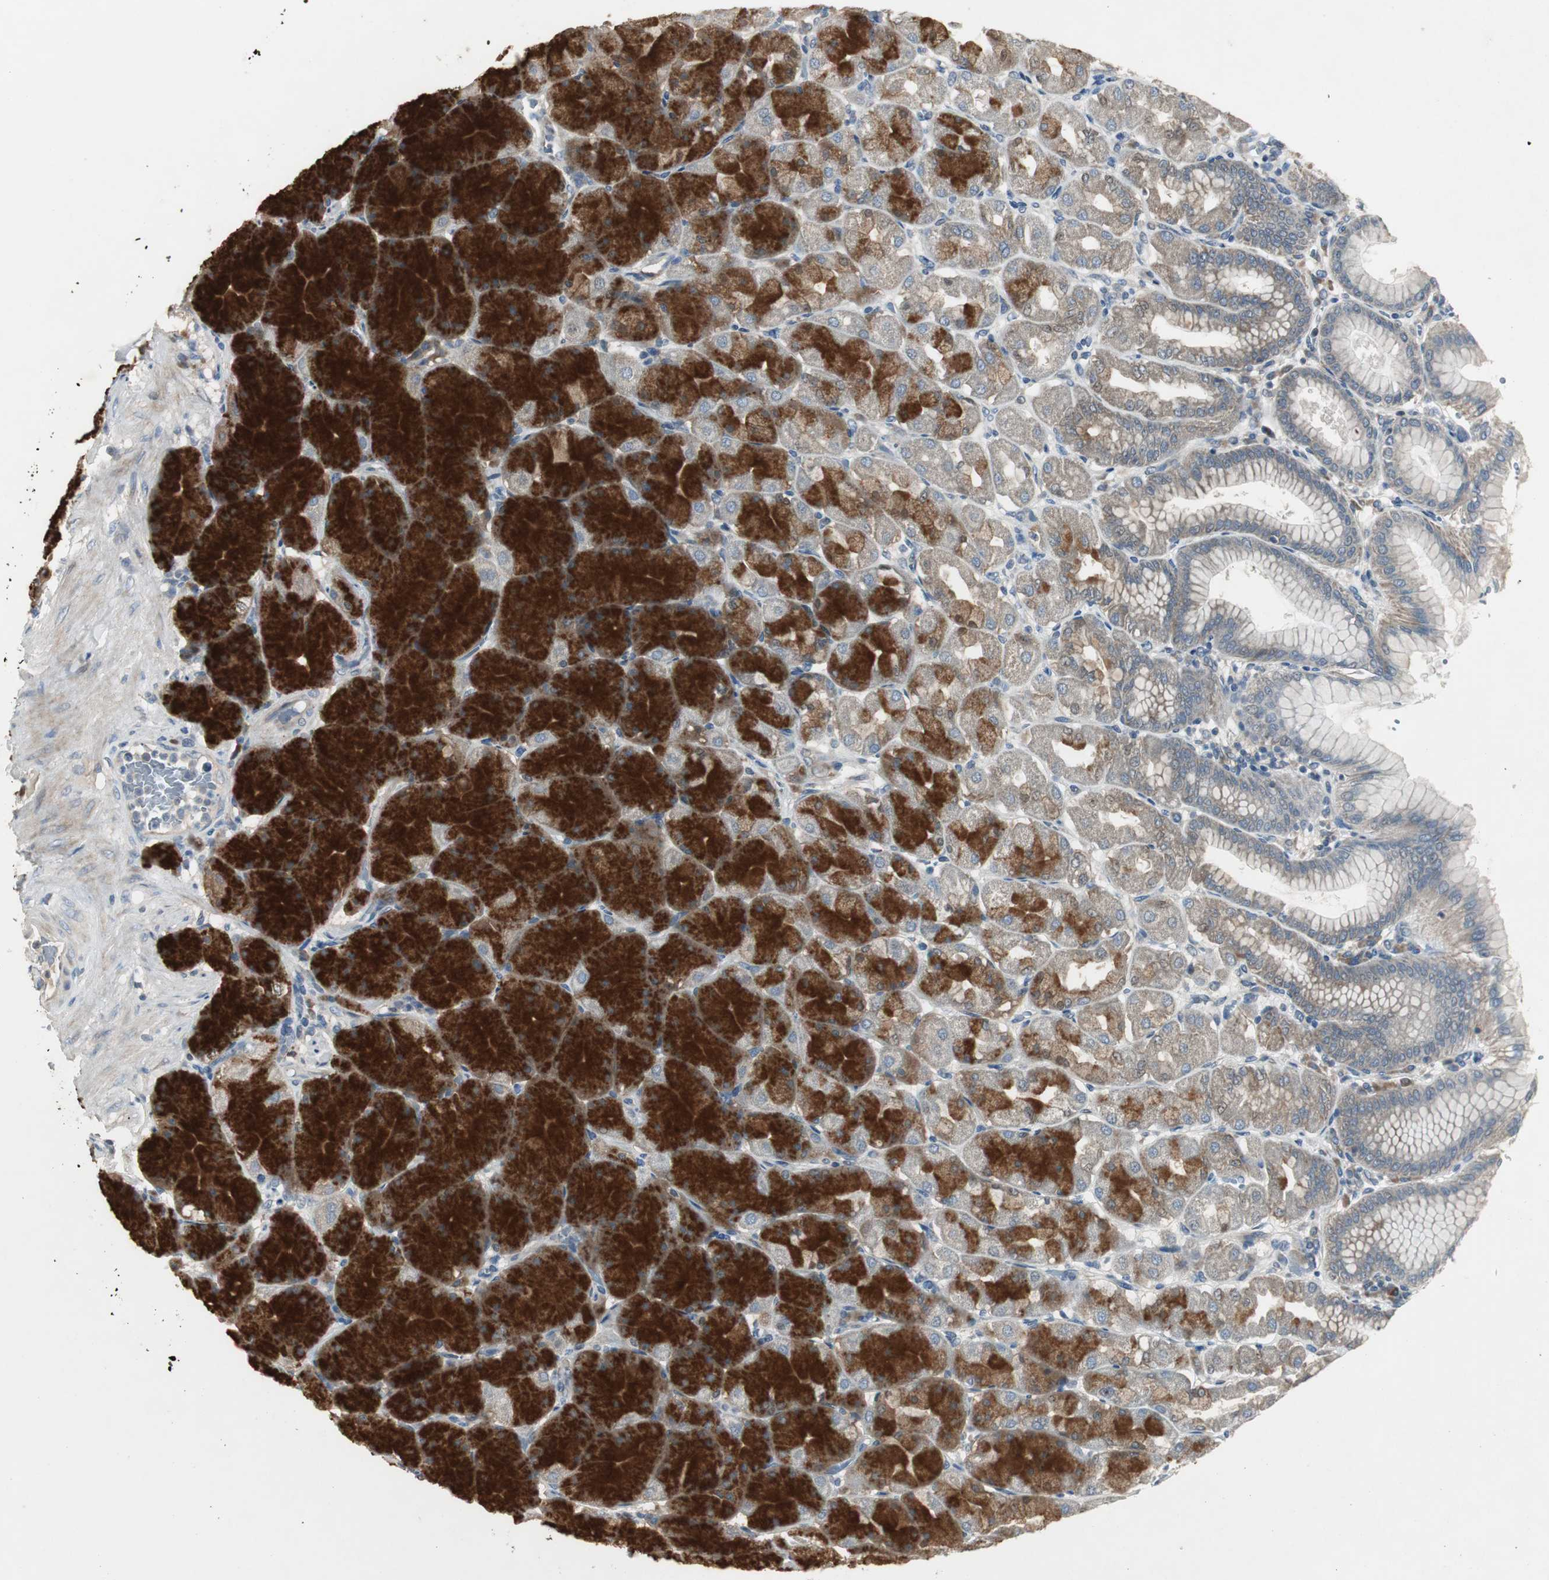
{"staining": {"intensity": "strong", "quantity": "25%-75%", "location": "cytoplasmic/membranous"}, "tissue": "stomach", "cell_type": "Glandular cells", "image_type": "normal", "snomed": [{"axis": "morphology", "description": "Normal tissue, NOS"}, {"axis": "topography", "description": "Stomach, upper"}], "caption": "Immunohistochemistry (IHC) photomicrograph of benign human stomach stained for a protein (brown), which displays high levels of strong cytoplasmic/membranous expression in about 25%-75% of glandular cells.", "gene": "MYT1", "patient": {"sex": "female", "age": 56}}